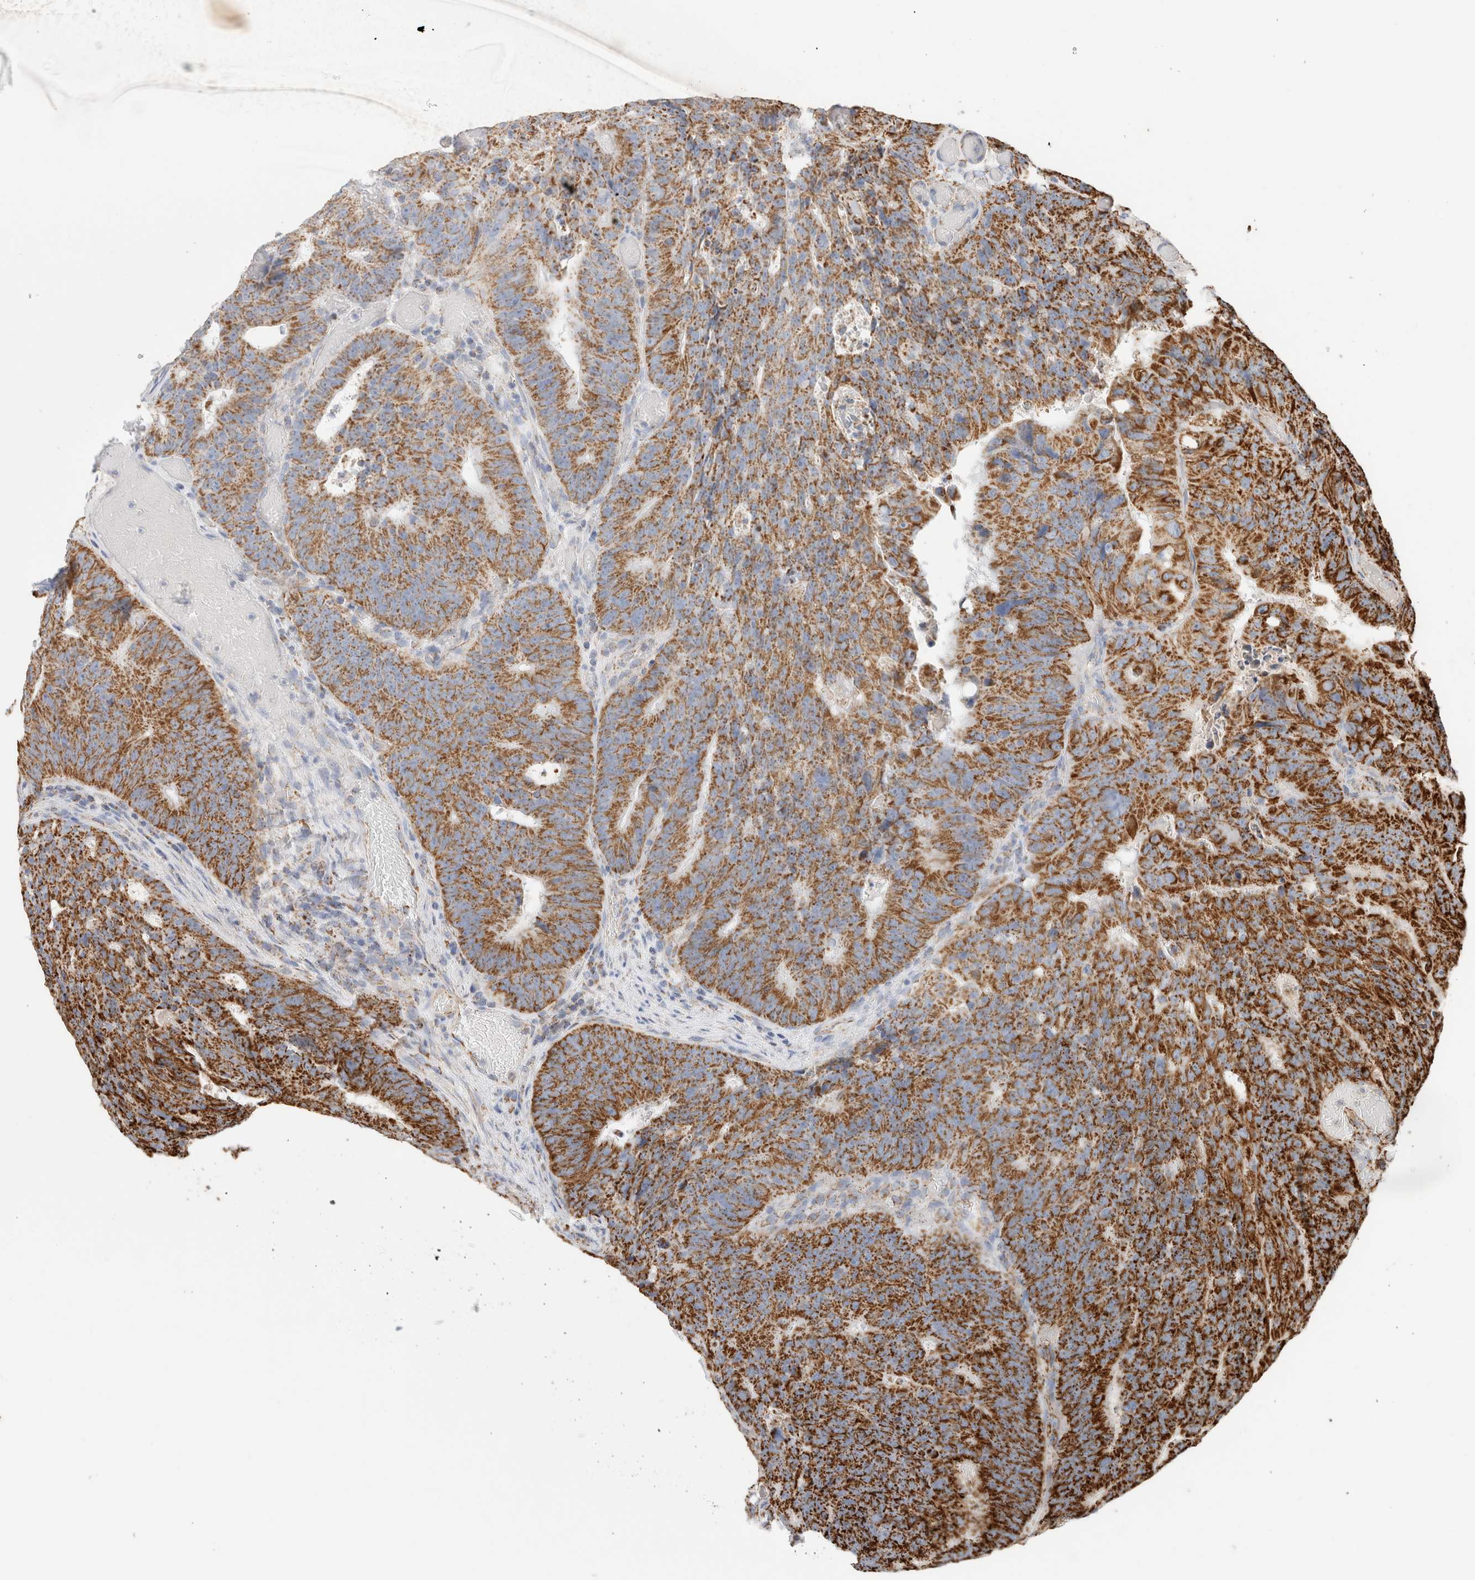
{"staining": {"intensity": "strong", "quantity": ">75%", "location": "cytoplasmic/membranous"}, "tissue": "colorectal cancer", "cell_type": "Tumor cells", "image_type": "cancer", "snomed": [{"axis": "morphology", "description": "Adenocarcinoma, NOS"}, {"axis": "topography", "description": "Colon"}], "caption": "Tumor cells reveal high levels of strong cytoplasmic/membranous positivity in about >75% of cells in human adenocarcinoma (colorectal).", "gene": "C1QBP", "patient": {"sex": "male", "age": 87}}